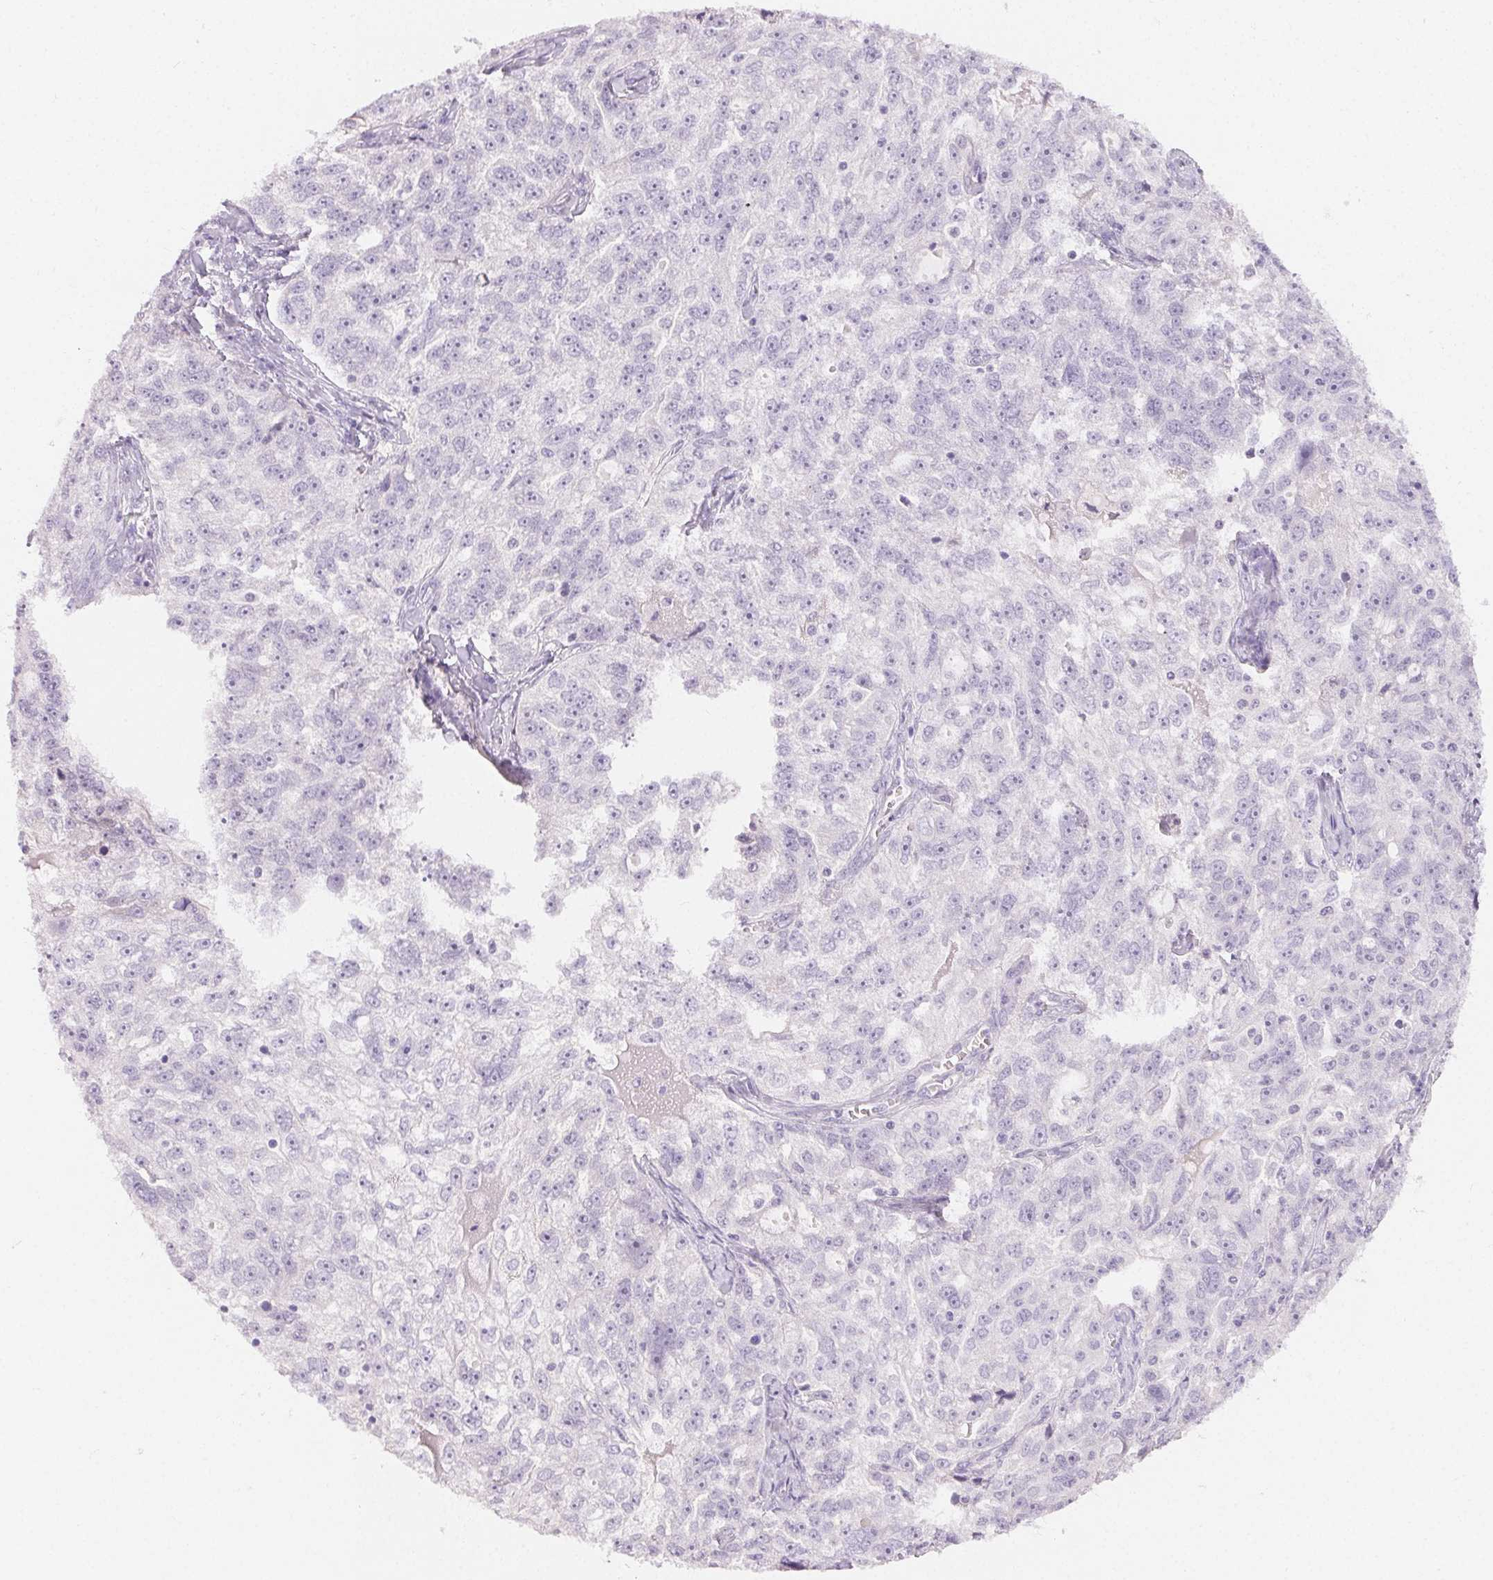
{"staining": {"intensity": "negative", "quantity": "none", "location": "none"}, "tissue": "ovarian cancer", "cell_type": "Tumor cells", "image_type": "cancer", "snomed": [{"axis": "morphology", "description": "Cystadenocarcinoma, serous, NOS"}, {"axis": "topography", "description": "Ovary"}], "caption": "Immunohistochemical staining of human serous cystadenocarcinoma (ovarian) demonstrates no significant positivity in tumor cells.", "gene": "MIOX", "patient": {"sex": "female", "age": 51}}